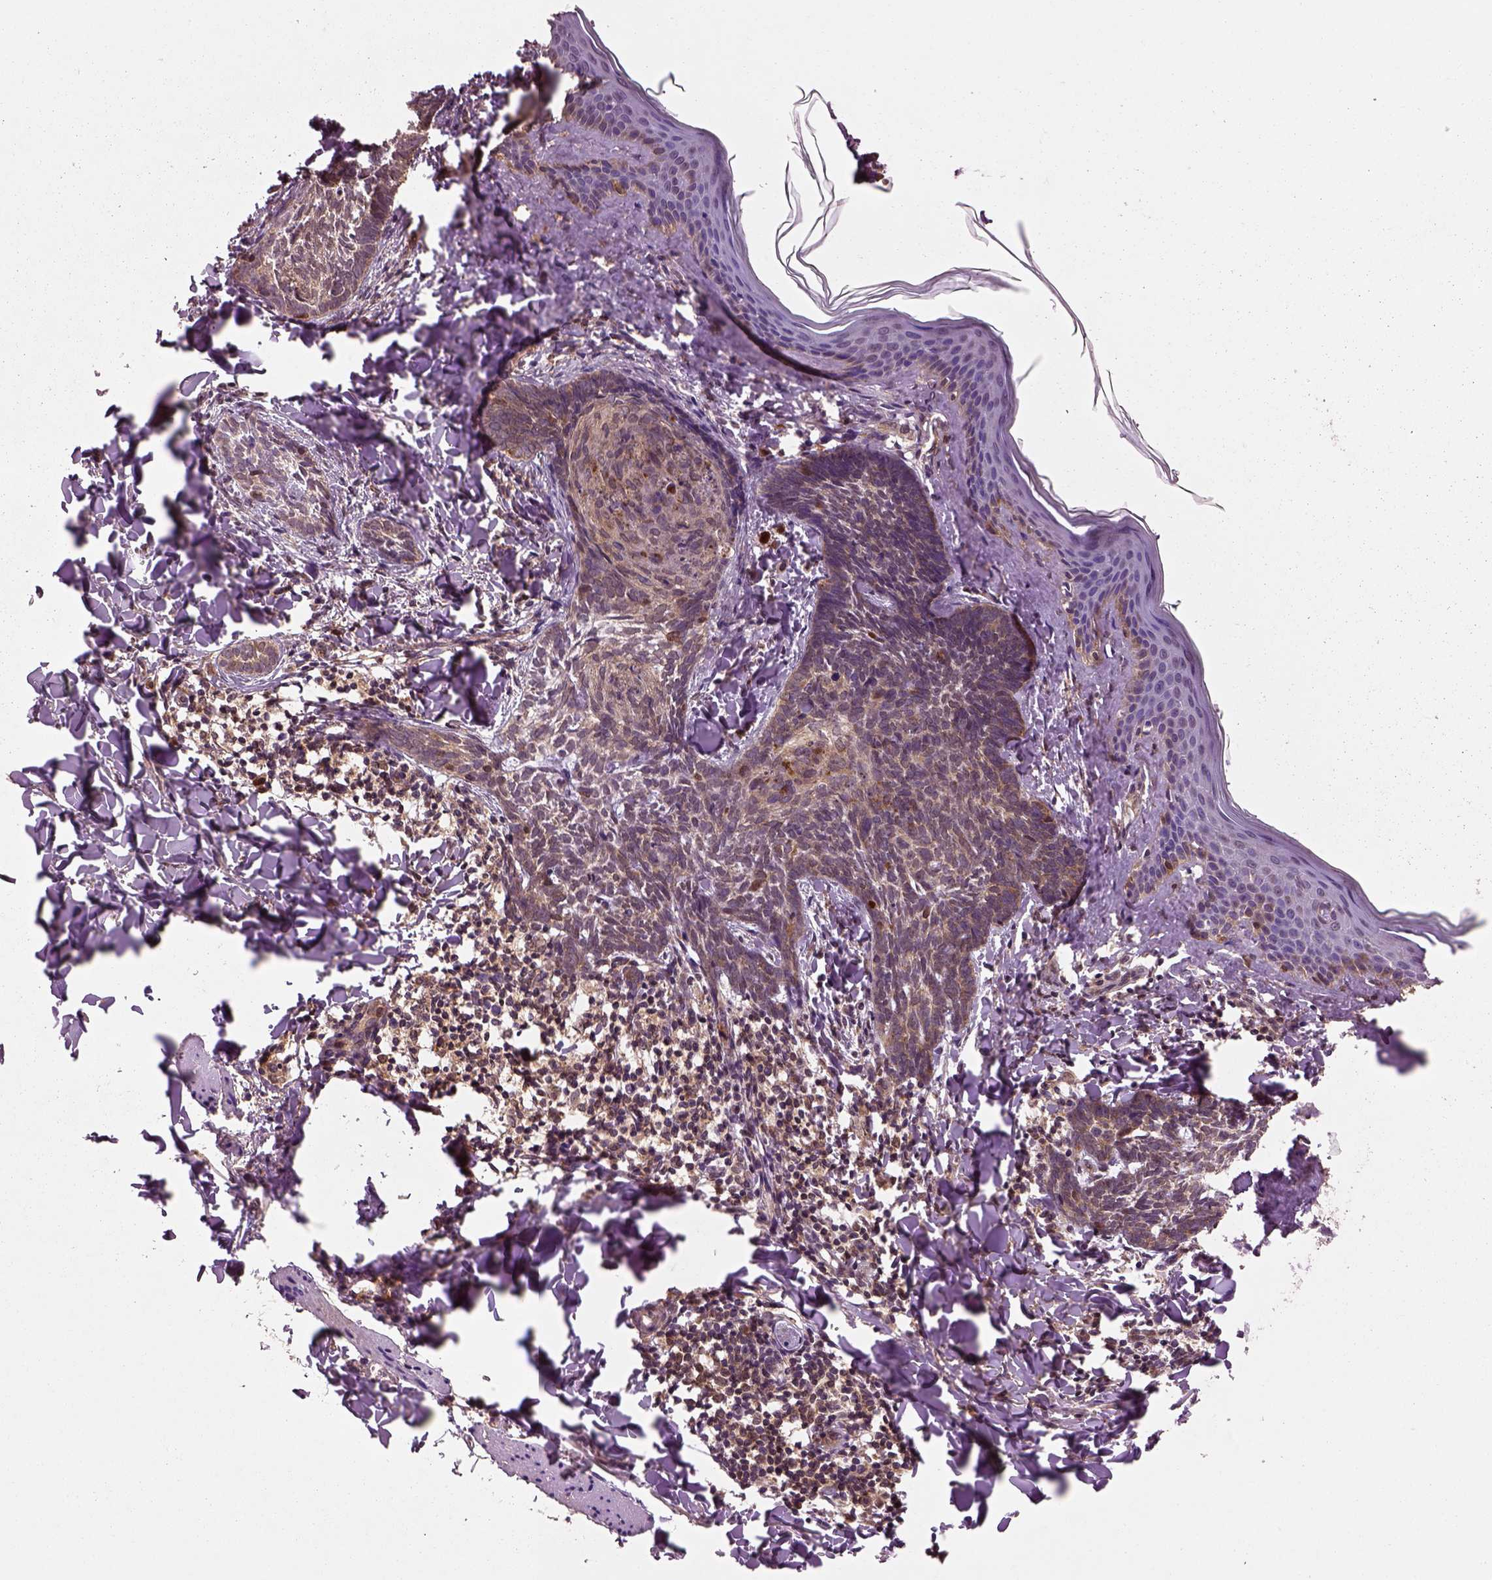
{"staining": {"intensity": "moderate", "quantity": ">75%", "location": "cytoplasmic/membranous"}, "tissue": "skin cancer", "cell_type": "Tumor cells", "image_type": "cancer", "snomed": [{"axis": "morphology", "description": "Normal tissue, NOS"}, {"axis": "morphology", "description": "Basal cell carcinoma"}, {"axis": "topography", "description": "Skin"}], "caption": "IHC of human skin basal cell carcinoma shows medium levels of moderate cytoplasmic/membranous positivity in about >75% of tumor cells.", "gene": "MDP1", "patient": {"sex": "male", "age": 46}}